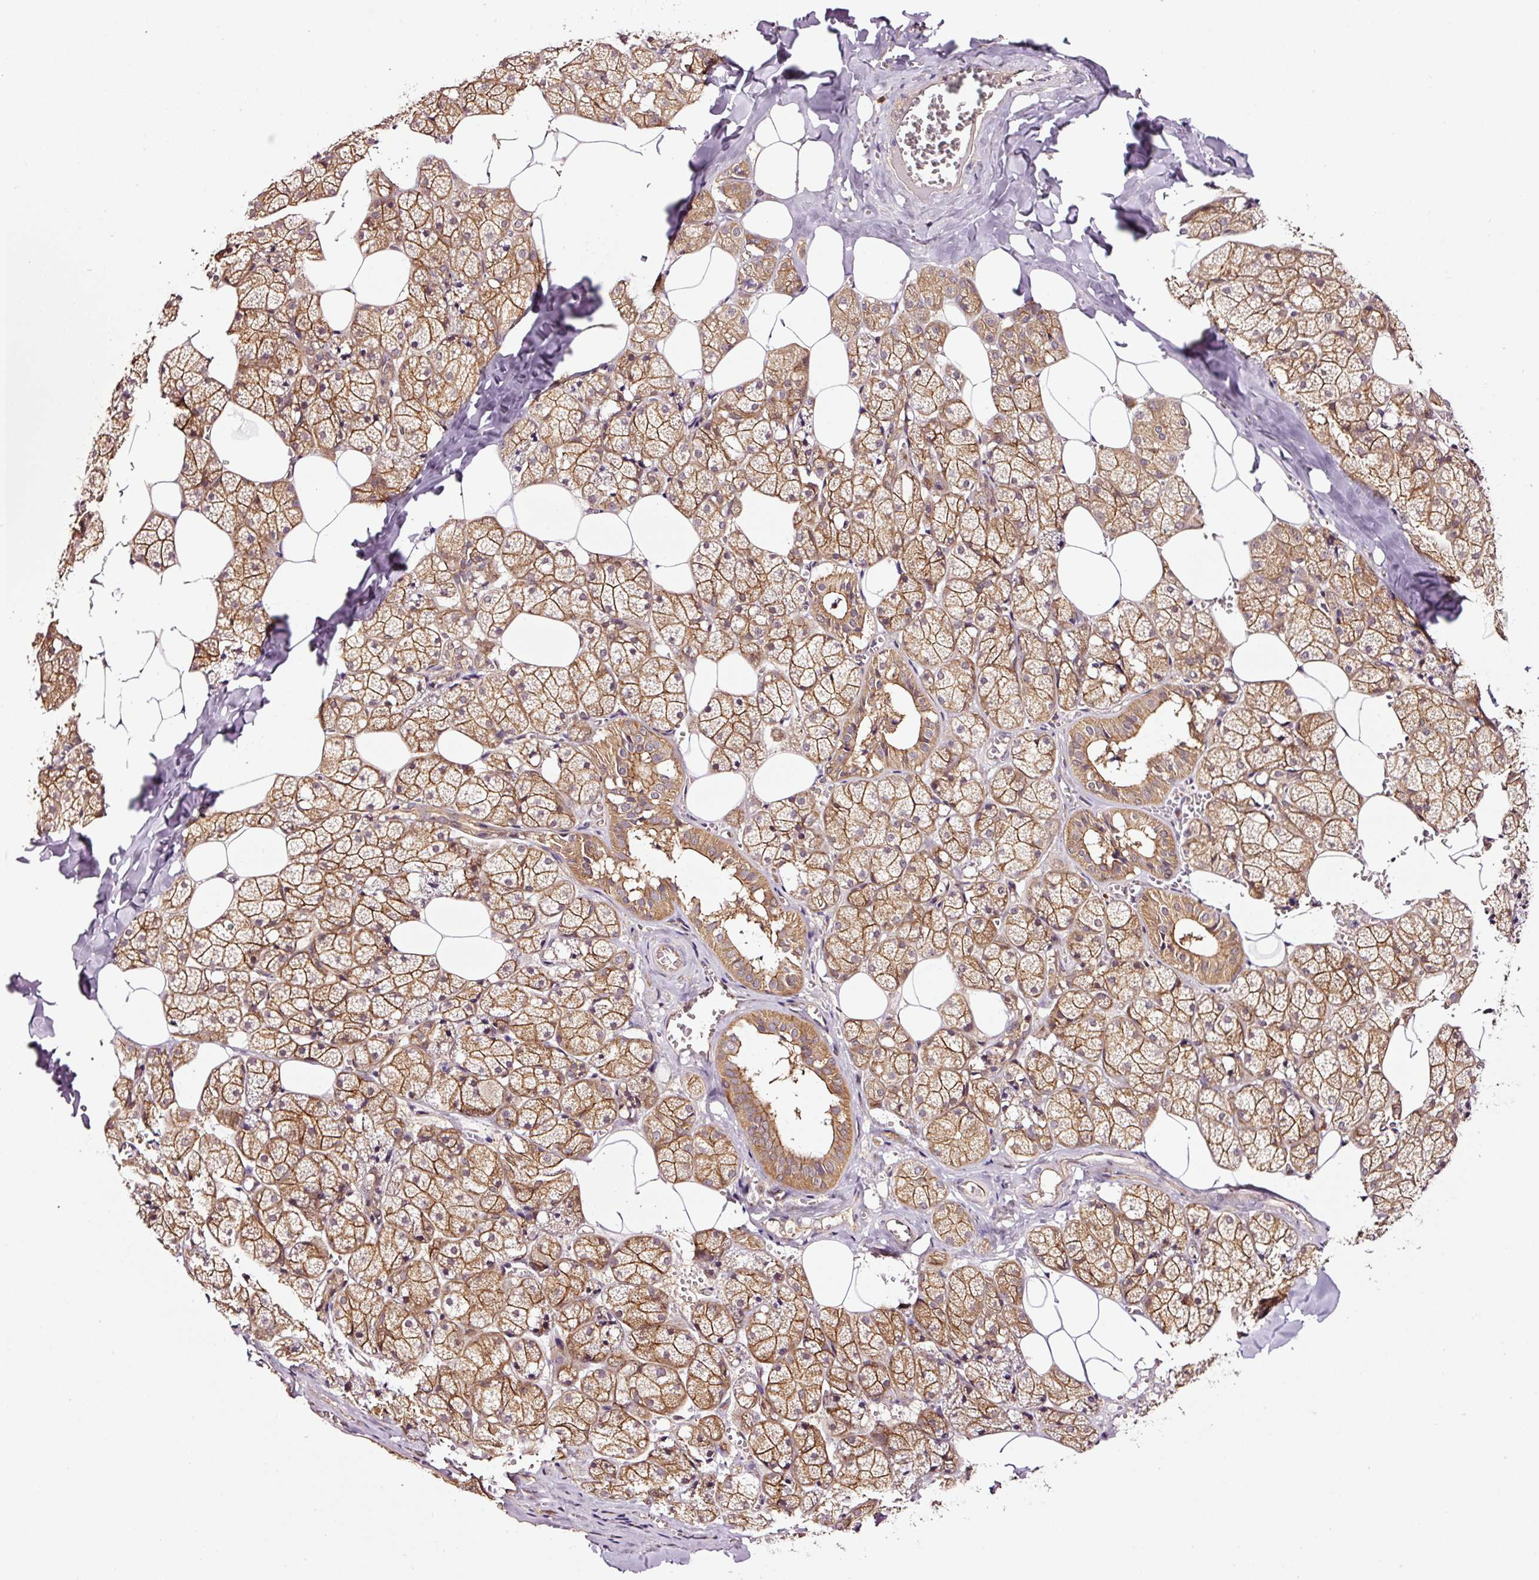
{"staining": {"intensity": "moderate", "quantity": ">75%", "location": "cytoplasmic/membranous"}, "tissue": "salivary gland", "cell_type": "Glandular cells", "image_type": "normal", "snomed": [{"axis": "morphology", "description": "Normal tissue, NOS"}, {"axis": "topography", "description": "Salivary gland"}, {"axis": "topography", "description": "Peripheral nerve tissue"}], "caption": "This image exhibits benign salivary gland stained with immunohistochemistry (IHC) to label a protein in brown. The cytoplasmic/membranous of glandular cells show moderate positivity for the protein. Nuclei are counter-stained blue.", "gene": "METAP1", "patient": {"sex": "male", "age": 38}}